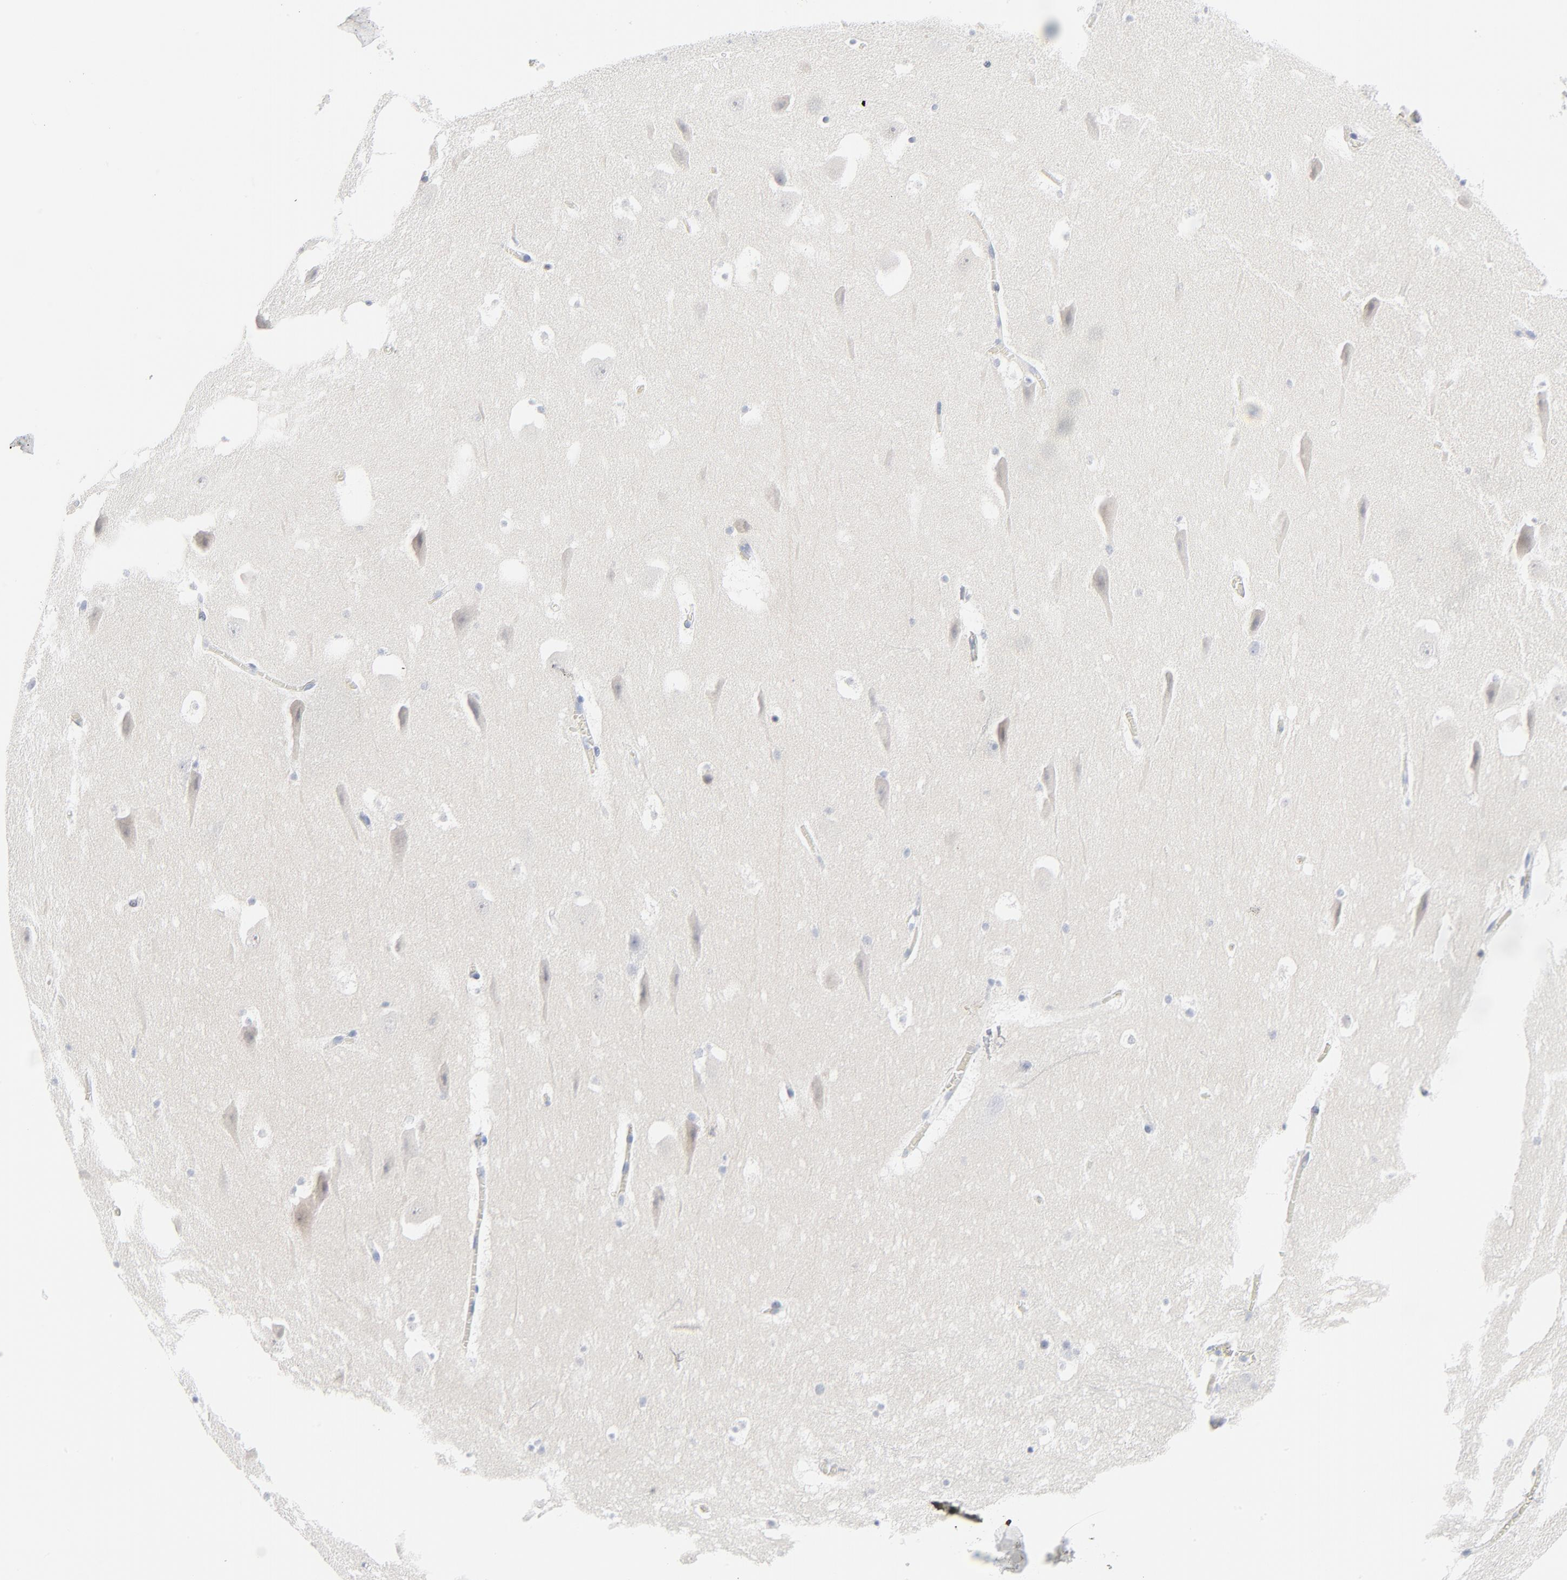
{"staining": {"intensity": "negative", "quantity": "none", "location": "none"}, "tissue": "hippocampus", "cell_type": "Glial cells", "image_type": "normal", "snomed": [{"axis": "morphology", "description": "Normal tissue, NOS"}, {"axis": "topography", "description": "Hippocampus"}], "caption": "DAB immunohistochemical staining of normal hippocampus exhibits no significant staining in glial cells.", "gene": "PTK2B", "patient": {"sex": "male", "age": 45}}